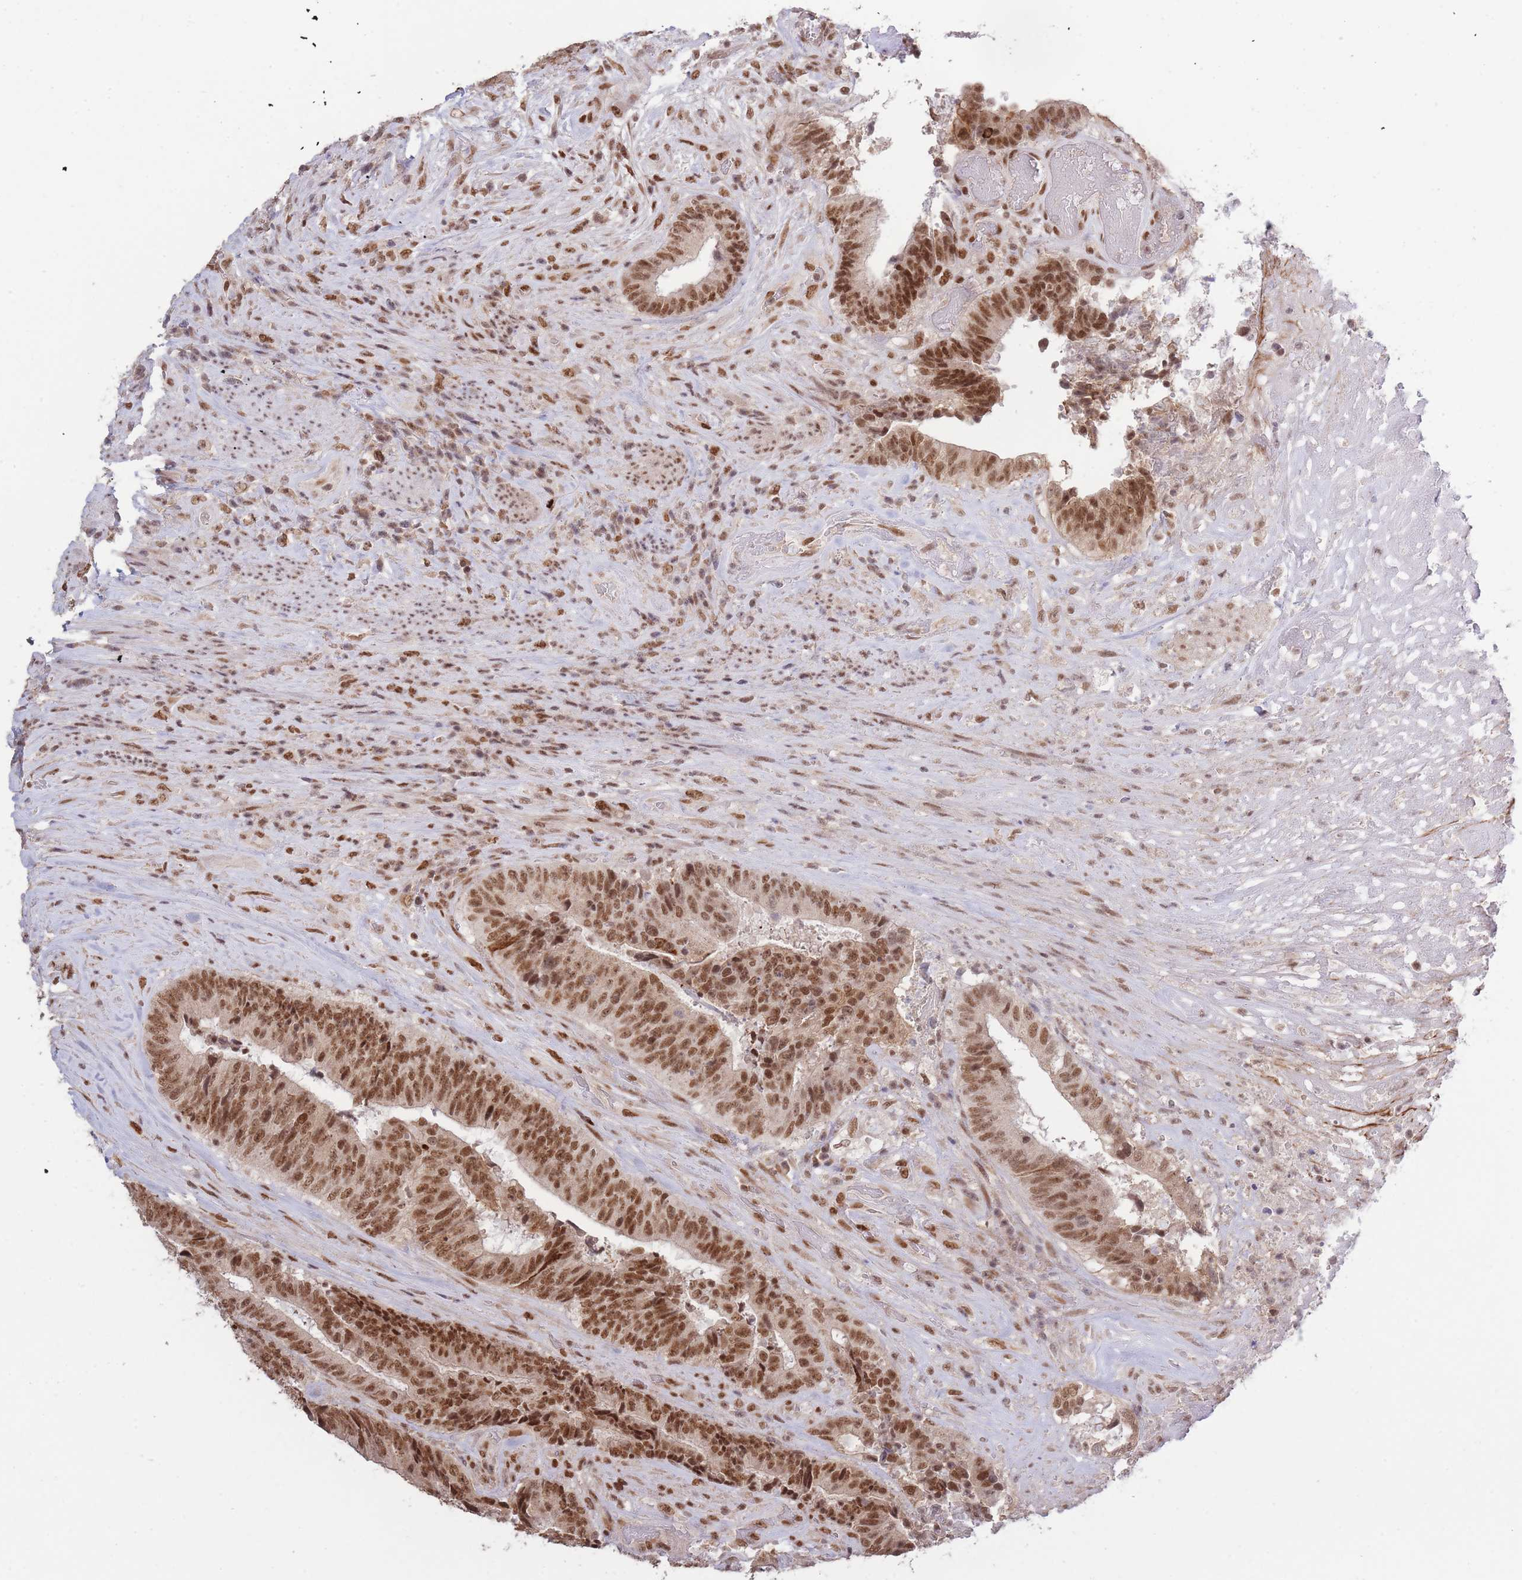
{"staining": {"intensity": "moderate", "quantity": ">75%", "location": "nuclear"}, "tissue": "colorectal cancer", "cell_type": "Tumor cells", "image_type": "cancer", "snomed": [{"axis": "morphology", "description": "Adenocarcinoma, NOS"}, {"axis": "topography", "description": "Rectum"}], "caption": "There is medium levels of moderate nuclear positivity in tumor cells of adenocarcinoma (colorectal), as demonstrated by immunohistochemical staining (brown color).", "gene": "CARD8", "patient": {"sex": "male", "age": 72}}